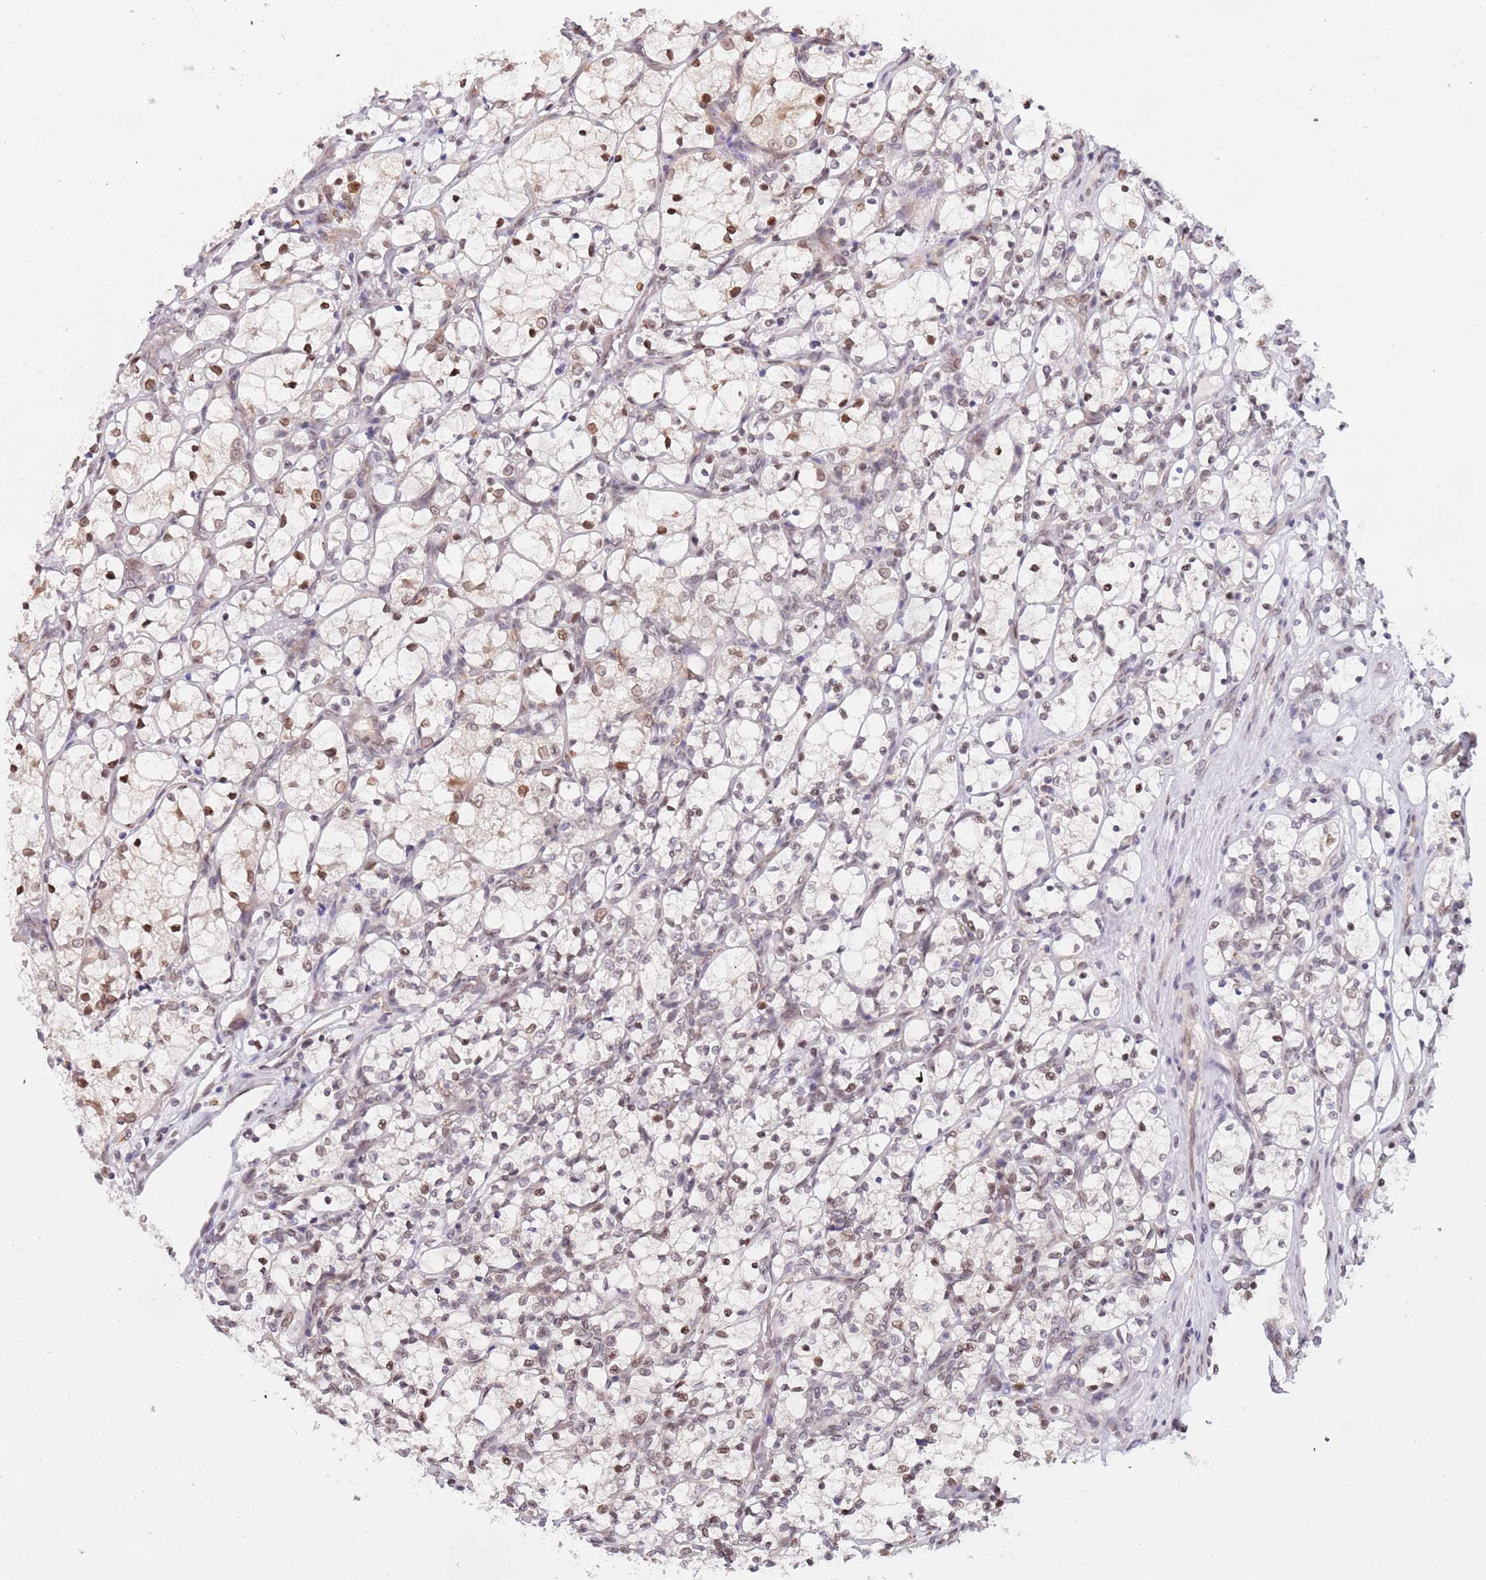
{"staining": {"intensity": "weak", "quantity": ">75%", "location": "nuclear"}, "tissue": "renal cancer", "cell_type": "Tumor cells", "image_type": "cancer", "snomed": [{"axis": "morphology", "description": "Adenocarcinoma, NOS"}, {"axis": "topography", "description": "Kidney"}], "caption": "A histopathology image showing weak nuclear staining in approximately >75% of tumor cells in renal cancer, as visualized by brown immunohistochemical staining.", "gene": "KLHDC2", "patient": {"sex": "female", "age": 69}}